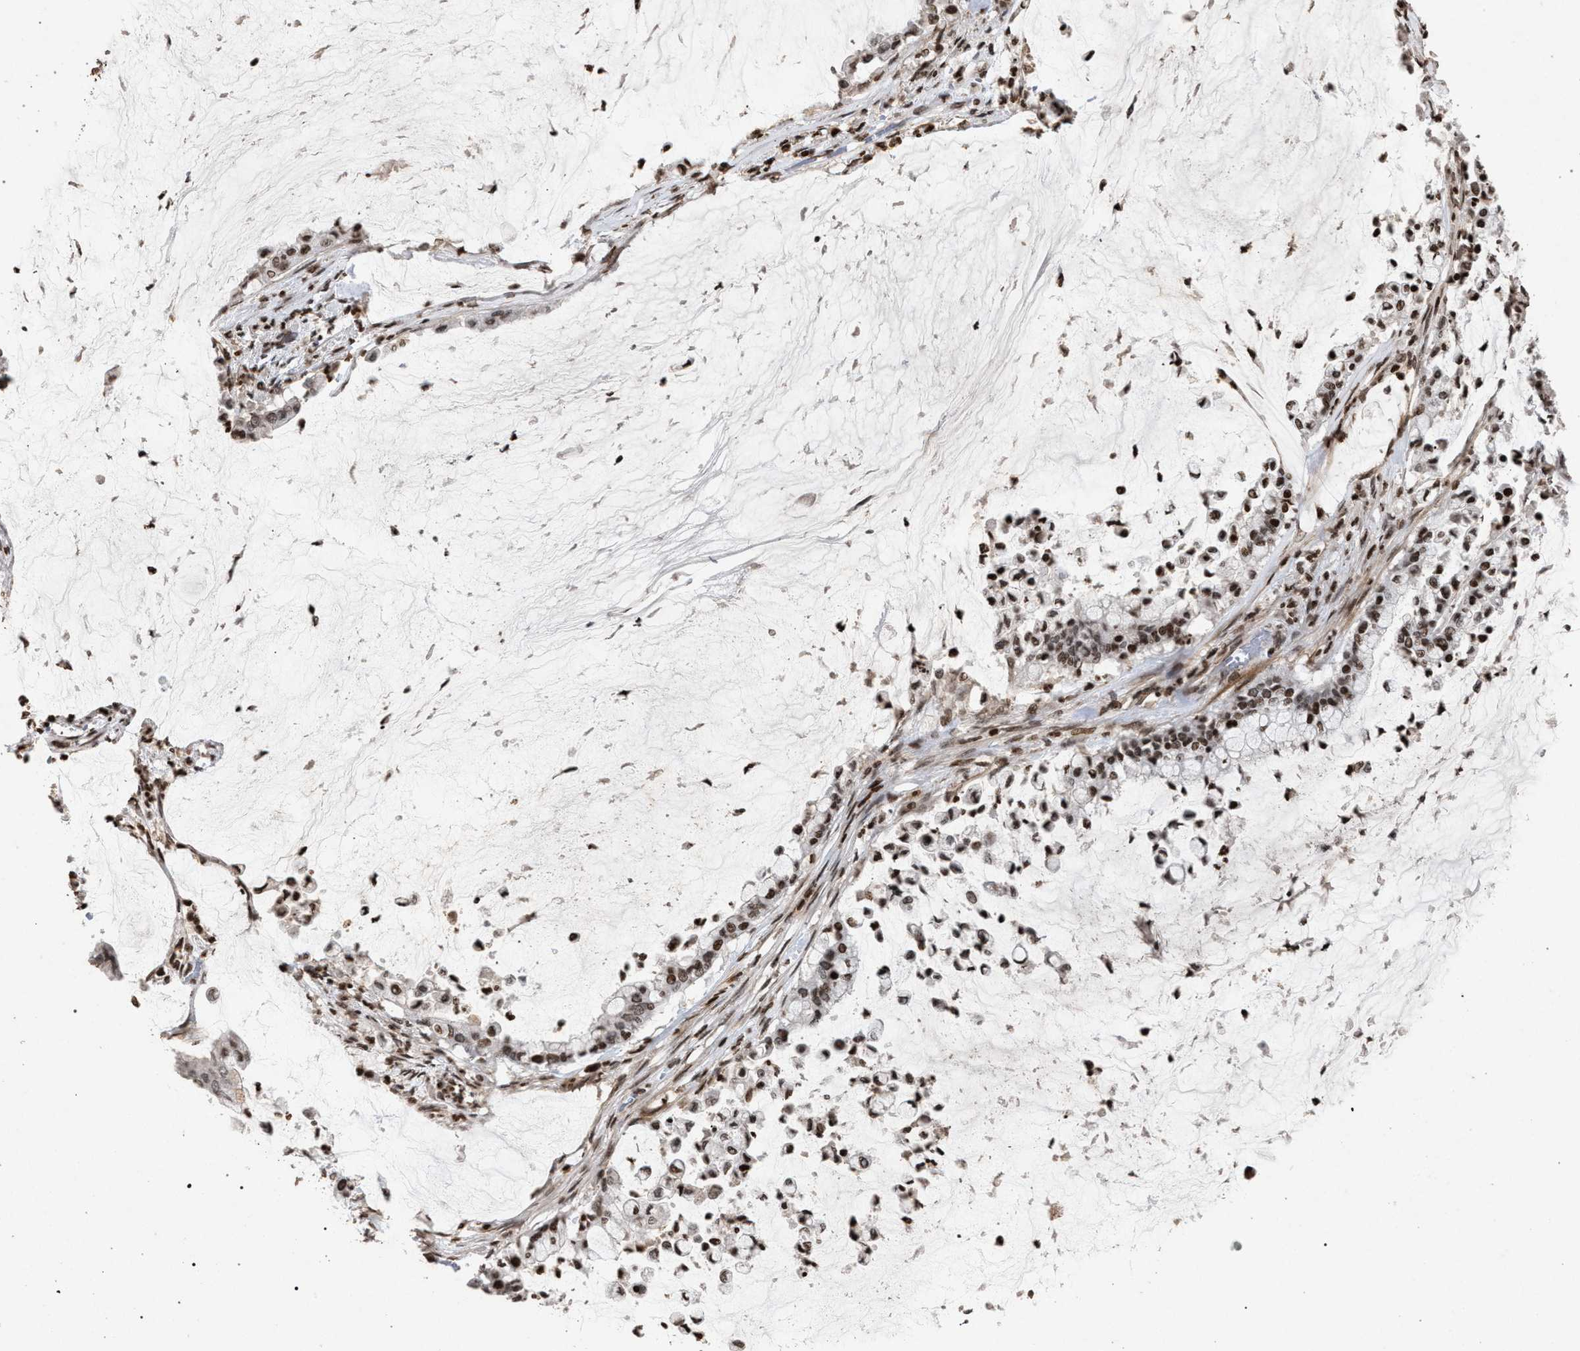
{"staining": {"intensity": "moderate", "quantity": ">75%", "location": "nuclear"}, "tissue": "pancreatic cancer", "cell_type": "Tumor cells", "image_type": "cancer", "snomed": [{"axis": "morphology", "description": "Adenocarcinoma, NOS"}, {"axis": "topography", "description": "Pancreas"}], "caption": "A photomicrograph of pancreatic cancer stained for a protein reveals moderate nuclear brown staining in tumor cells.", "gene": "FOXD3", "patient": {"sex": "male", "age": 41}}